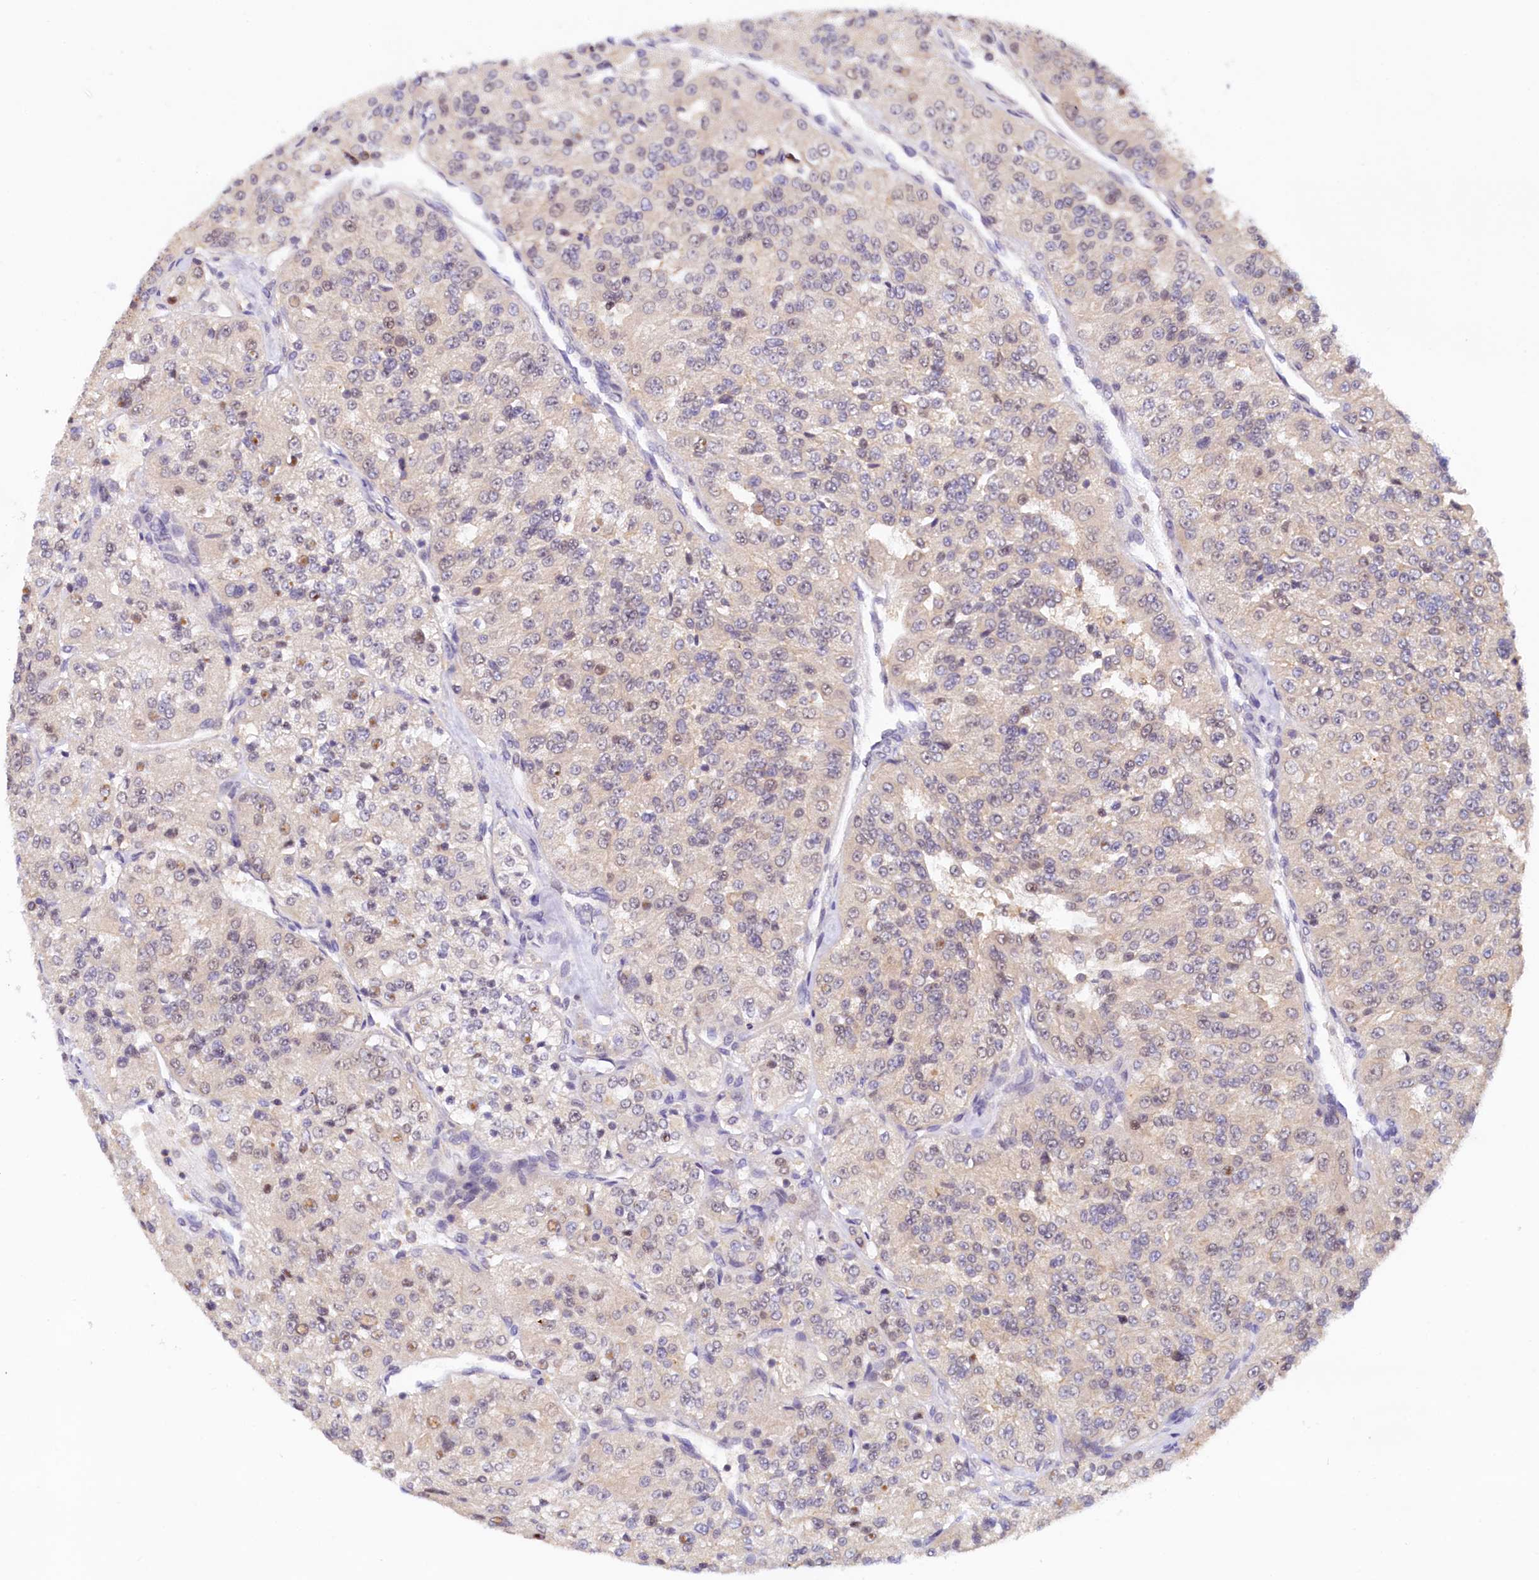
{"staining": {"intensity": "moderate", "quantity": "<25%", "location": "nuclear"}, "tissue": "renal cancer", "cell_type": "Tumor cells", "image_type": "cancer", "snomed": [{"axis": "morphology", "description": "Adenocarcinoma, NOS"}, {"axis": "topography", "description": "Kidney"}], "caption": "A low amount of moderate nuclear expression is appreciated in about <25% of tumor cells in adenocarcinoma (renal) tissue.", "gene": "PAAF1", "patient": {"sex": "female", "age": 63}}